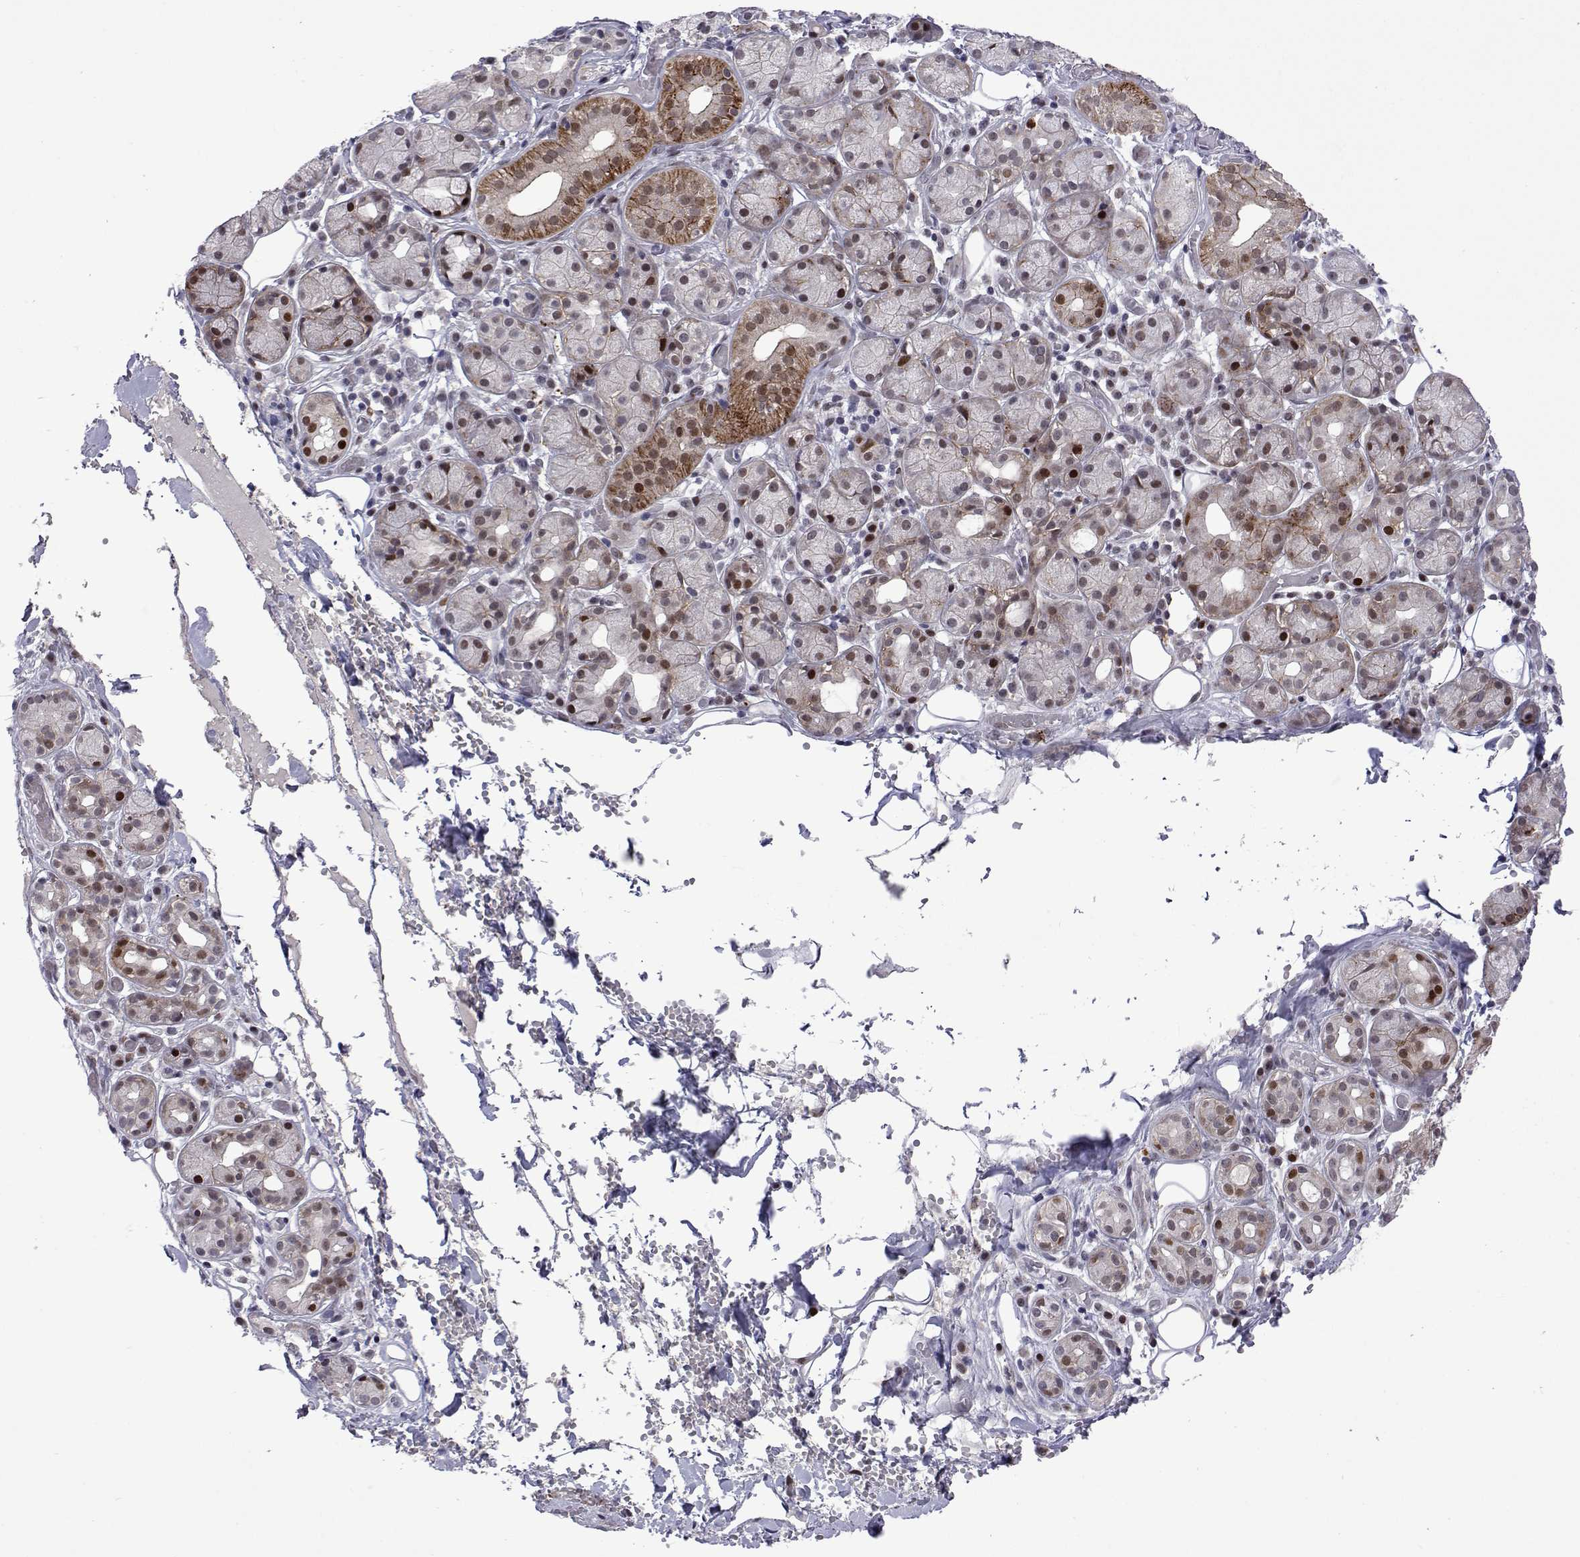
{"staining": {"intensity": "moderate", "quantity": "25%-75%", "location": "cytoplasmic/membranous,nuclear"}, "tissue": "salivary gland", "cell_type": "Glandular cells", "image_type": "normal", "snomed": [{"axis": "morphology", "description": "Normal tissue, NOS"}, {"axis": "topography", "description": "Salivary gland"}, {"axis": "topography", "description": "Peripheral nerve tissue"}], "caption": "High-power microscopy captured an immunohistochemistry micrograph of unremarkable salivary gland, revealing moderate cytoplasmic/membranous,nuclear expression in about 25%-75% of glandular cells.", "gene": "EFCAB3", "patient": {"sex": "male", "age": 71}}